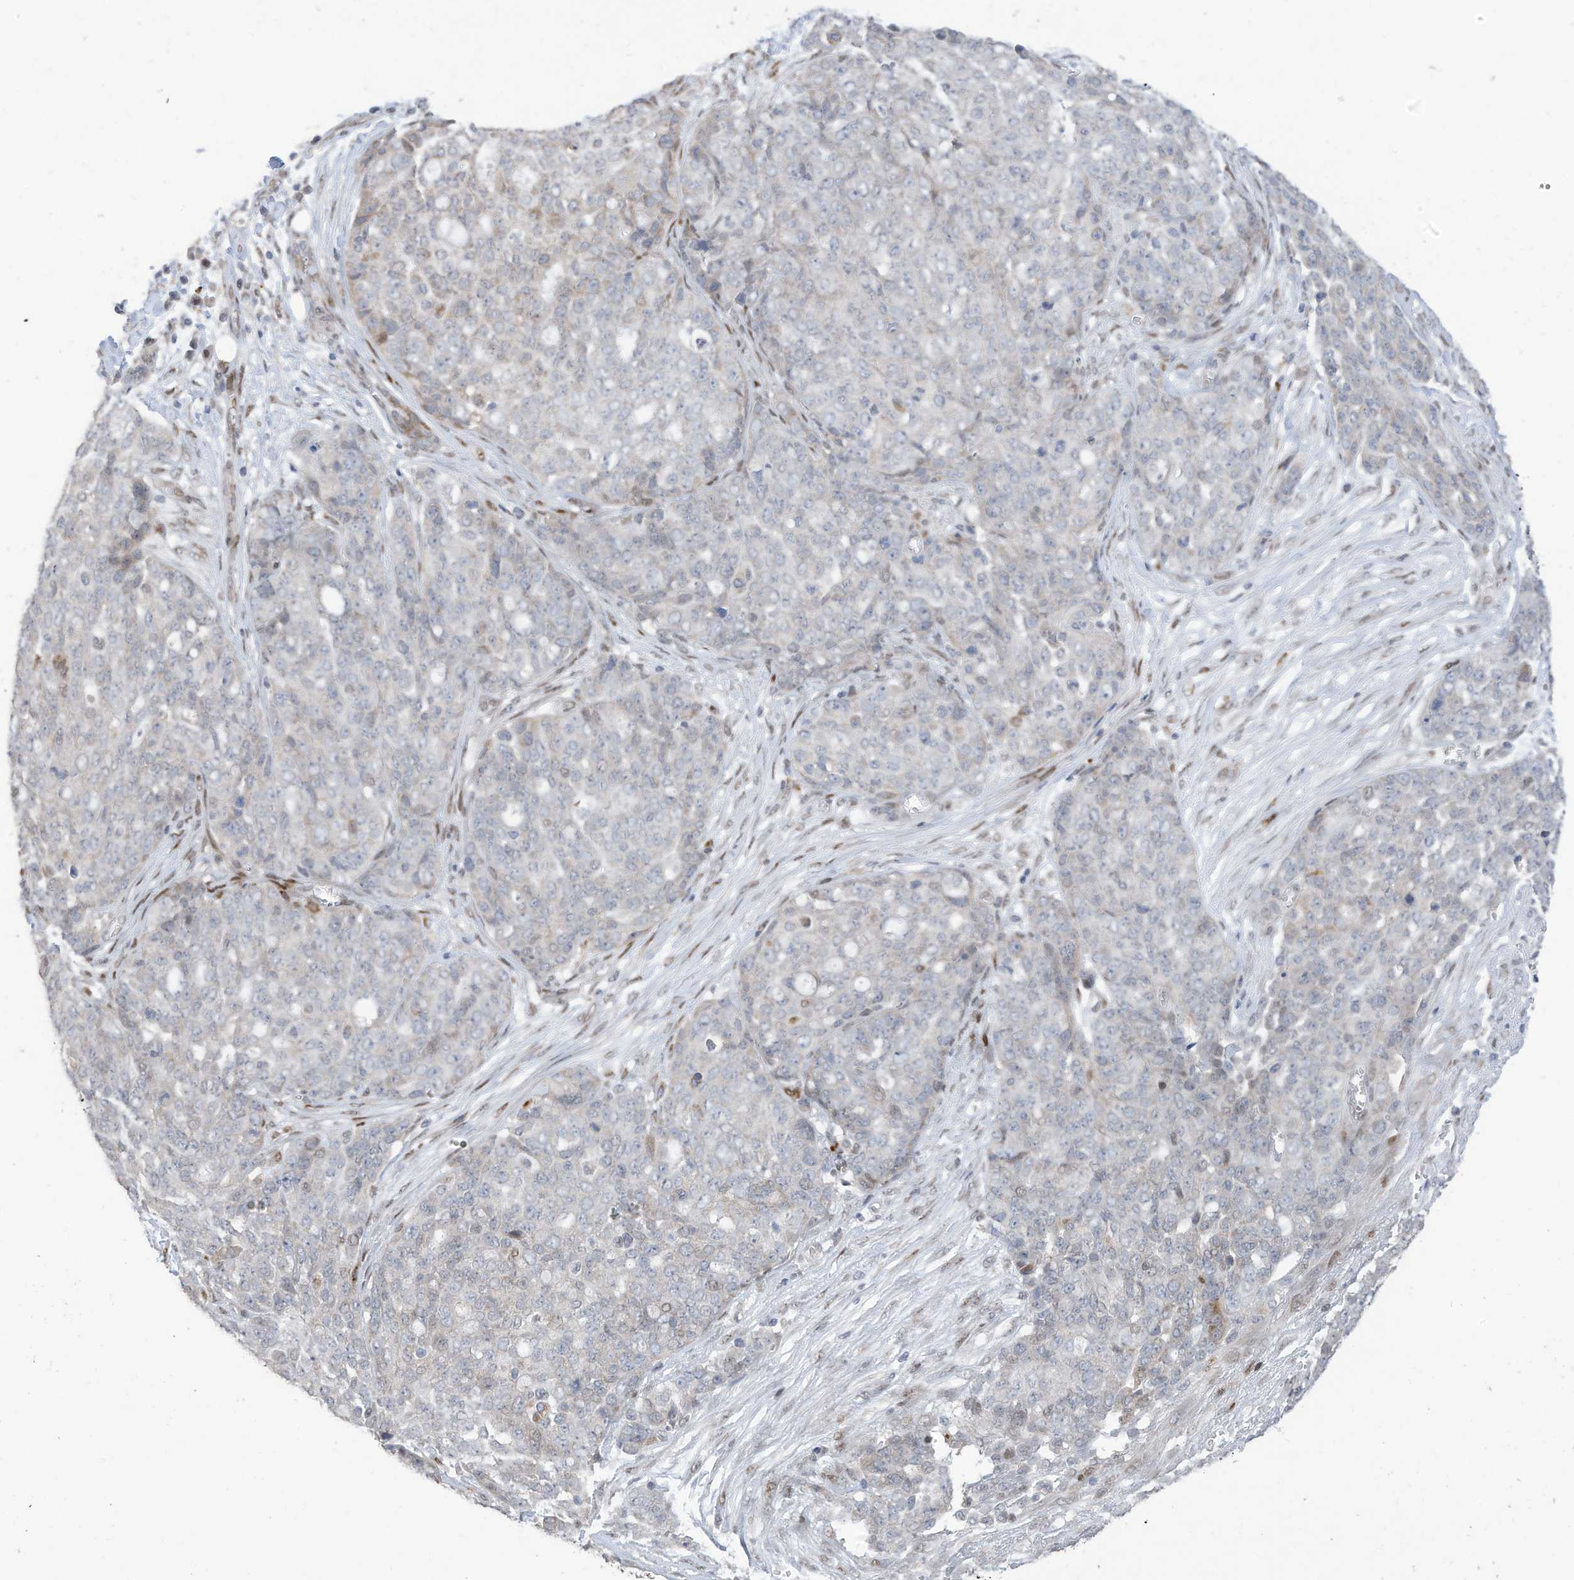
{"staining": {"intensity": "negative", "quantity": "none", "location": "none"}, "tissue": "ovarian cancer", "cell_type": "Tumor cells", "image_type": "cancer", "snomed": [{"axis": "morphology", "description": "Cystadenocarcinoma, serous, NOS"}, {"axis": "topography", "description": "Soft tissue"}, {"axis": "topography", "description": "Ovary"}], "caption": "A histopathology image of human serous cystadenocarcinoma (ovarian) is negative for staining in tumor cells. (DAB immunohistochemistry (IHC) with hematoxylin counter stain).", "gene": "RABL3", "patient": {"sex": "female", "age": 57}}